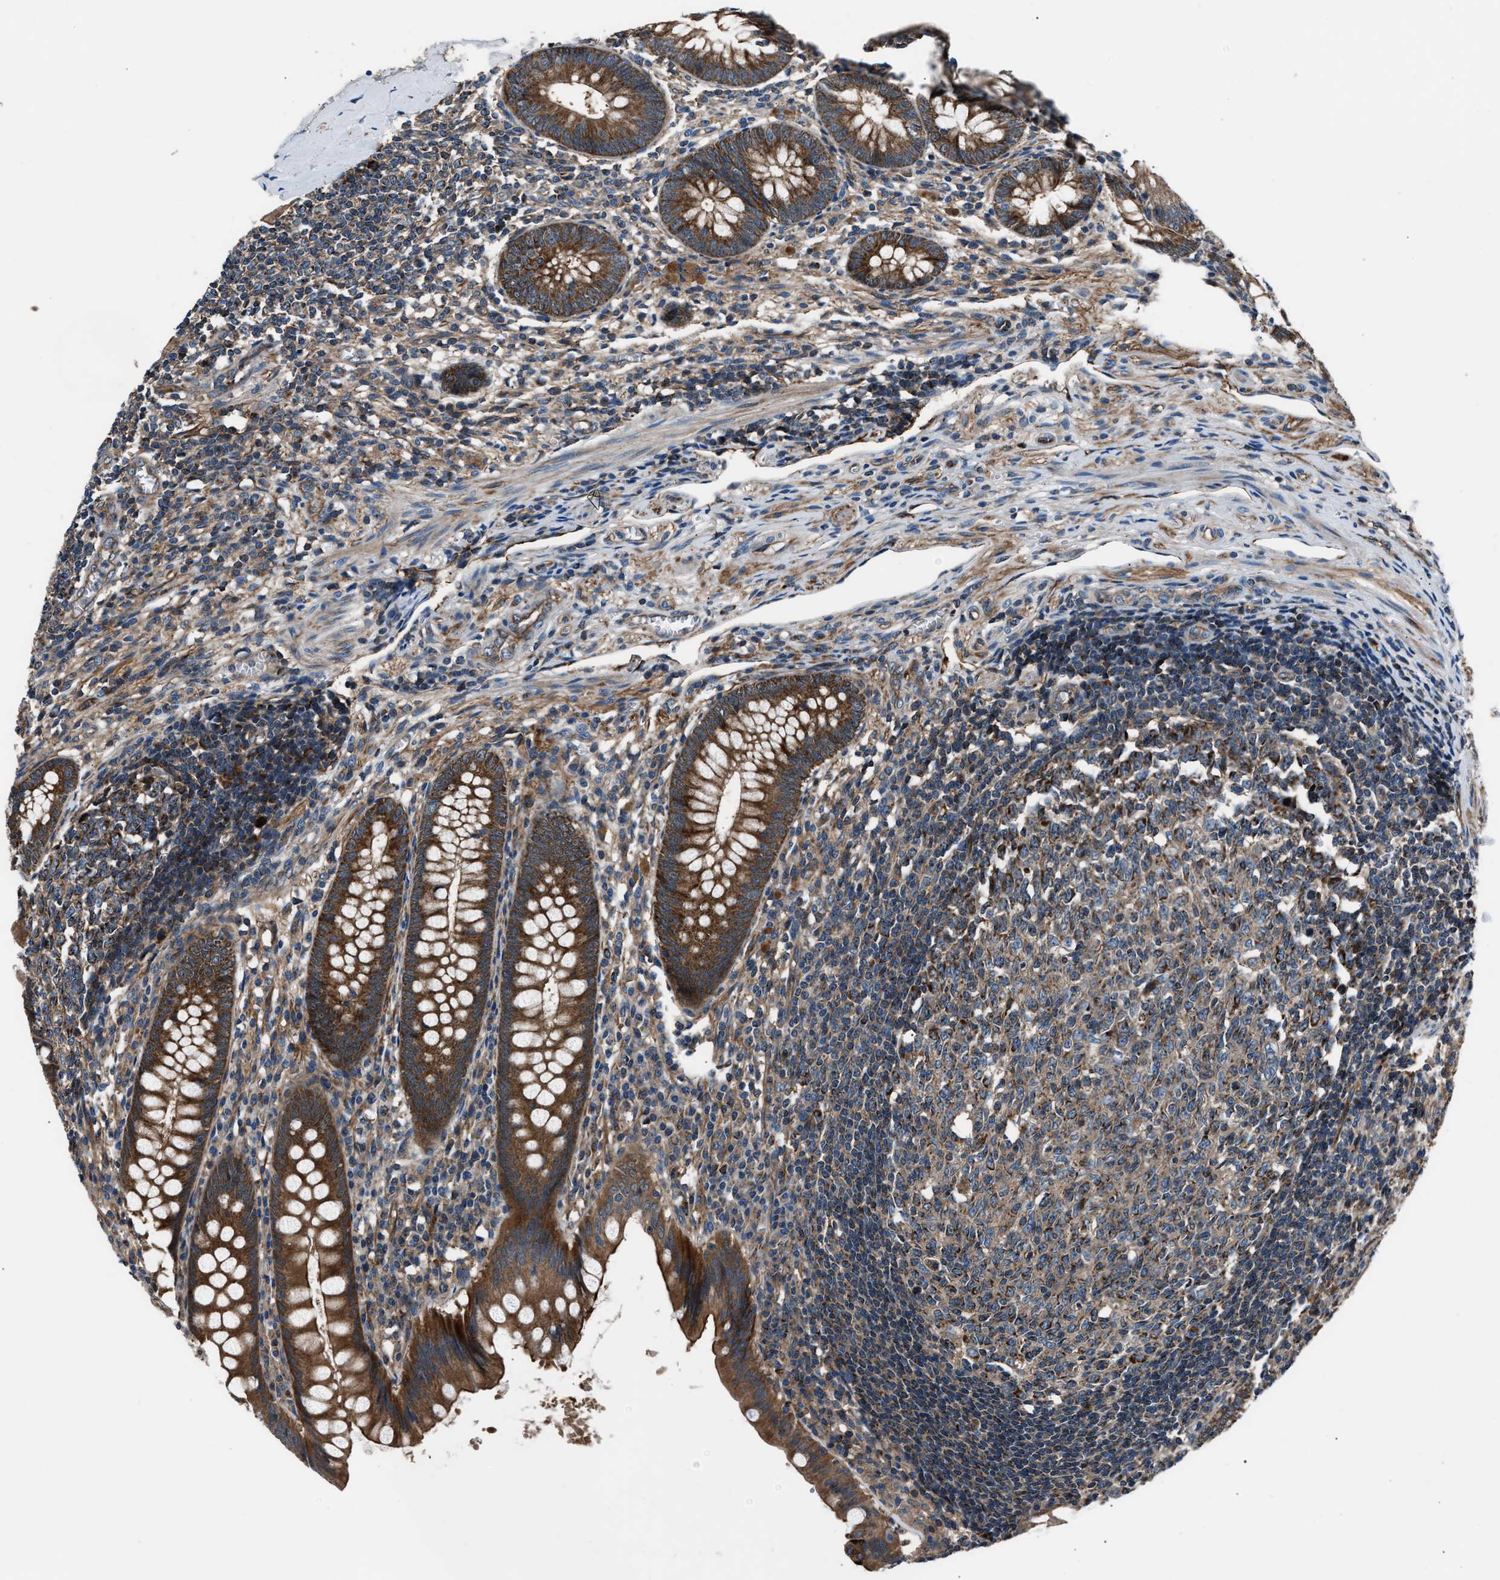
{"staining": {"intensity": "strong", "quantity": ">75%", "location": "cytoplasmic/membranous"}, "tissue": "appendix", "cell_type": "Glandular cells", "image_type": "normal", "snomed": [{"axis": "morphology", "description": "Normal tissue, NOS"}, {"axis": "topography", "description": "Appendix"}], "caption": "This micrograph exhibits immunohistochemistry staining of benign human appendix, with high strong cytoplasmic/membranous staining in about >75% of glandular cells.", "gene": "ENSG00000281039", "patient": {"sex": "male", "age": 56}}